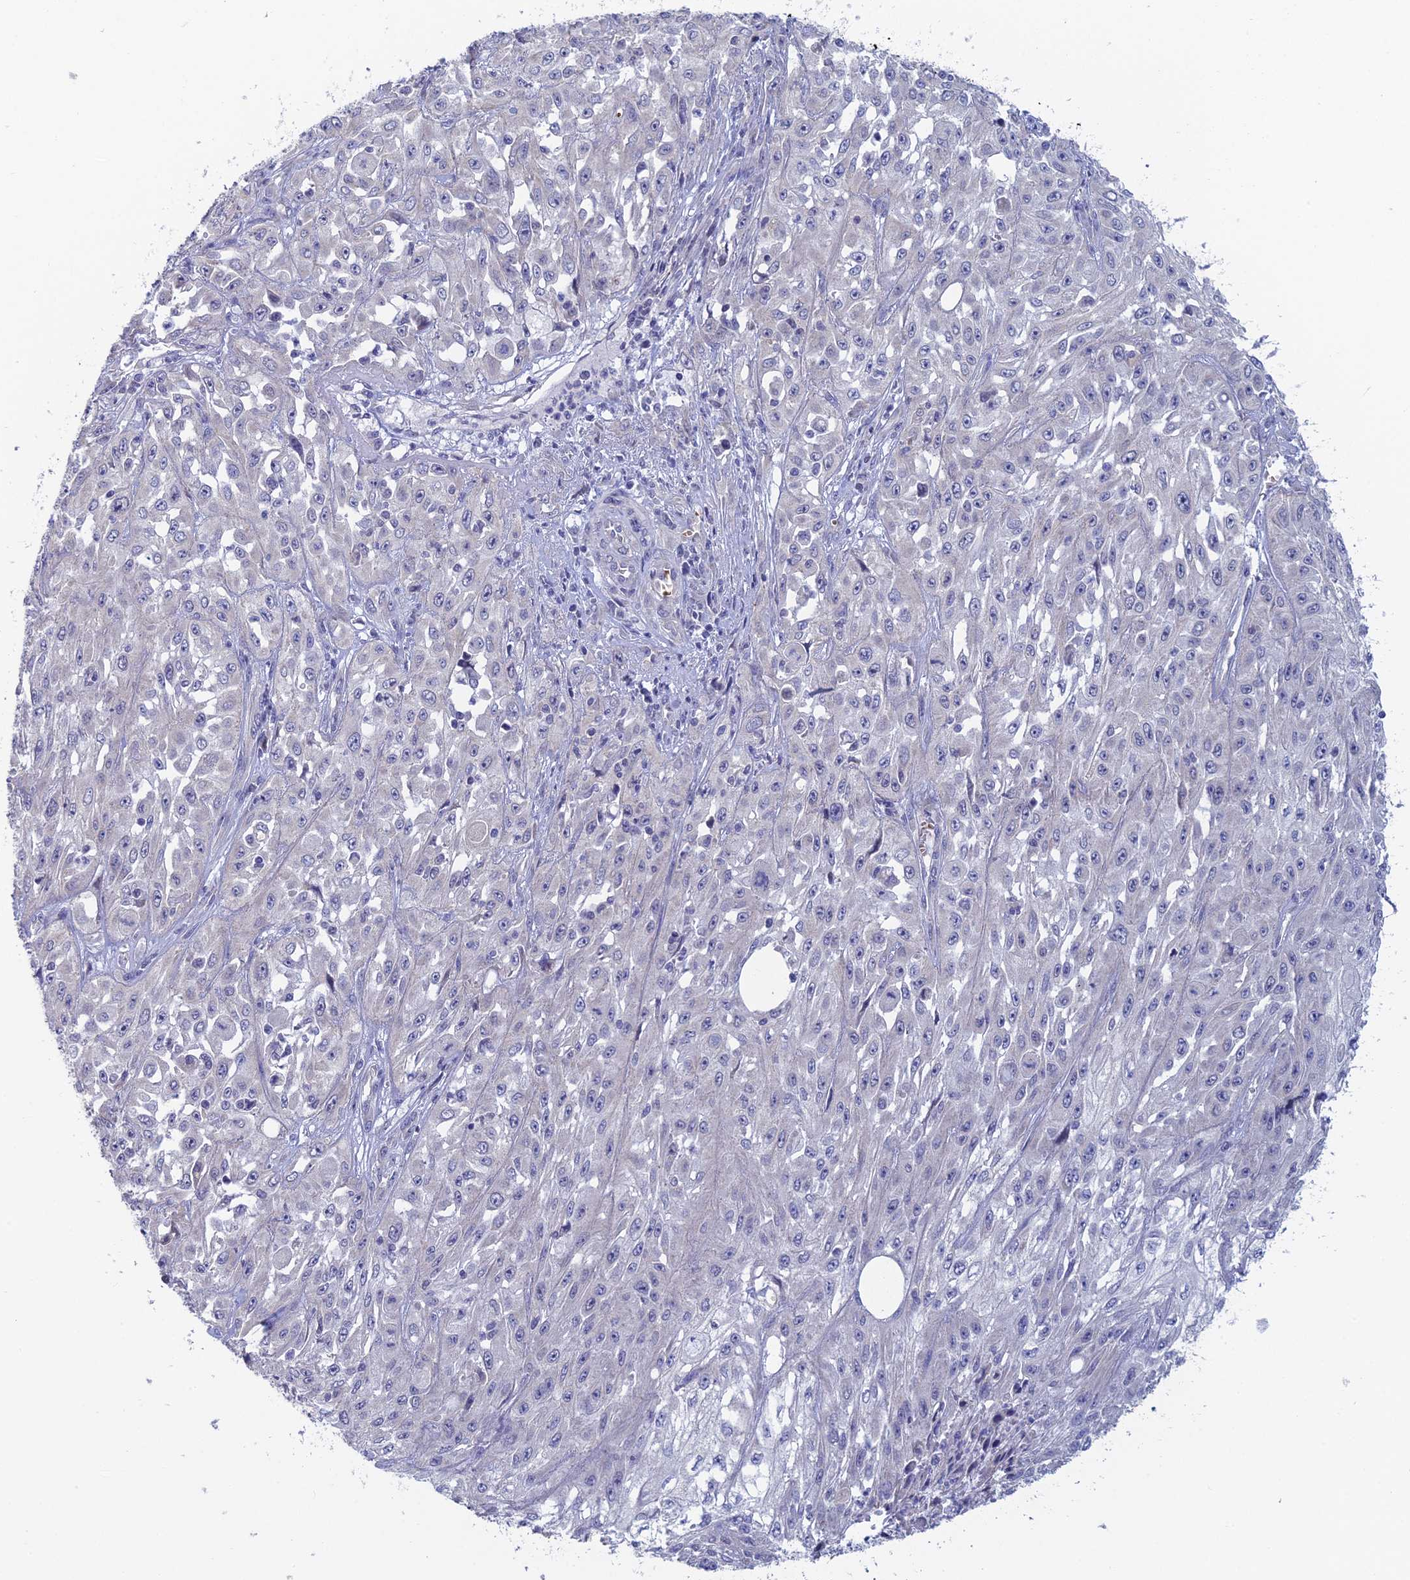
{"staining": {"intensity": "negative", "quantity": "none", "location": "none"}, "tissue": "skin cancer", "cell_type": "Tumor cells", "image_type": "cancer", "snomed": [{"axis": "morphology", "description": "Squamous cell carcinoma, NOS"}, {"axis": "morphology", "description": "Squamous cell carcinoma, metastatic, NOS"}, {"axis": "topography", "description": "Skin"}, {"axis": "topography", "description": "Lymph node"}], "caption": "The photomicrograph demonstrates no staining of tumor cells in skin cancer.", "gene": "GIPC1", "patient": {"sex": "male", "age": 75}}